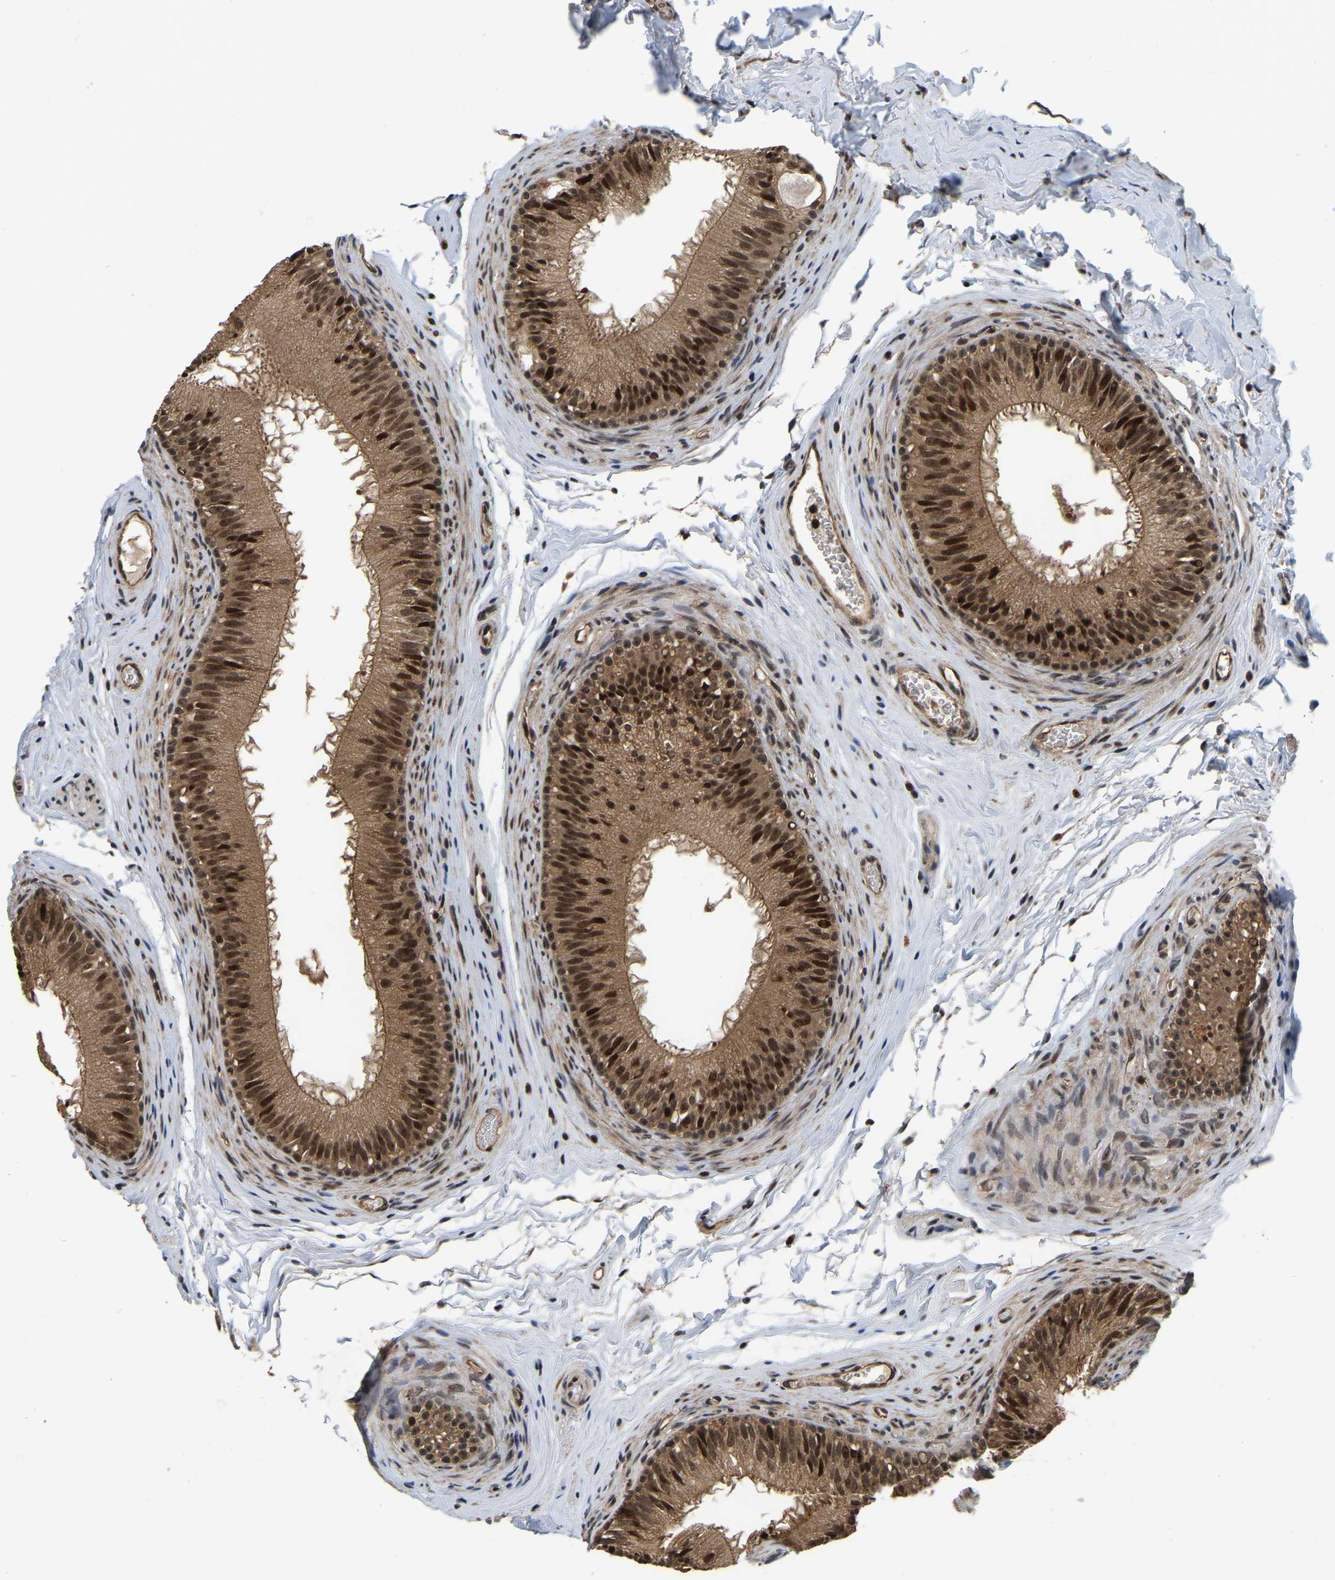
{"staining": {"intensity": "strong", "quantity": ">75%", "location": "cytoplasmic/membranous,nuclear"}, "tissue": "epididymis", "cell_type": "Glandular cells", "image_type": "normal", "snomed": [{"axis": "morphology", "description": "Normal tissue, NOS"}, {"axis": "topography", "description": "Testis"}, {"axis": "topography", "description": "Epididymis"}], "caption": "DAB (3,3'-diaminobenzidine) immunohistochemical staining of unremarkable epididymis shows strong cytoplasmic/membranous,nuclear protein expression in approximately >75% of glandular cells. (Stains: DAB (3,3'-diaminobenzidine) in brown, nuclei in blue, Microscopy: brightfield microscopy at high magnification).", "gene": "CIAO1", "patient": {"sex": "male", "age": 36}}